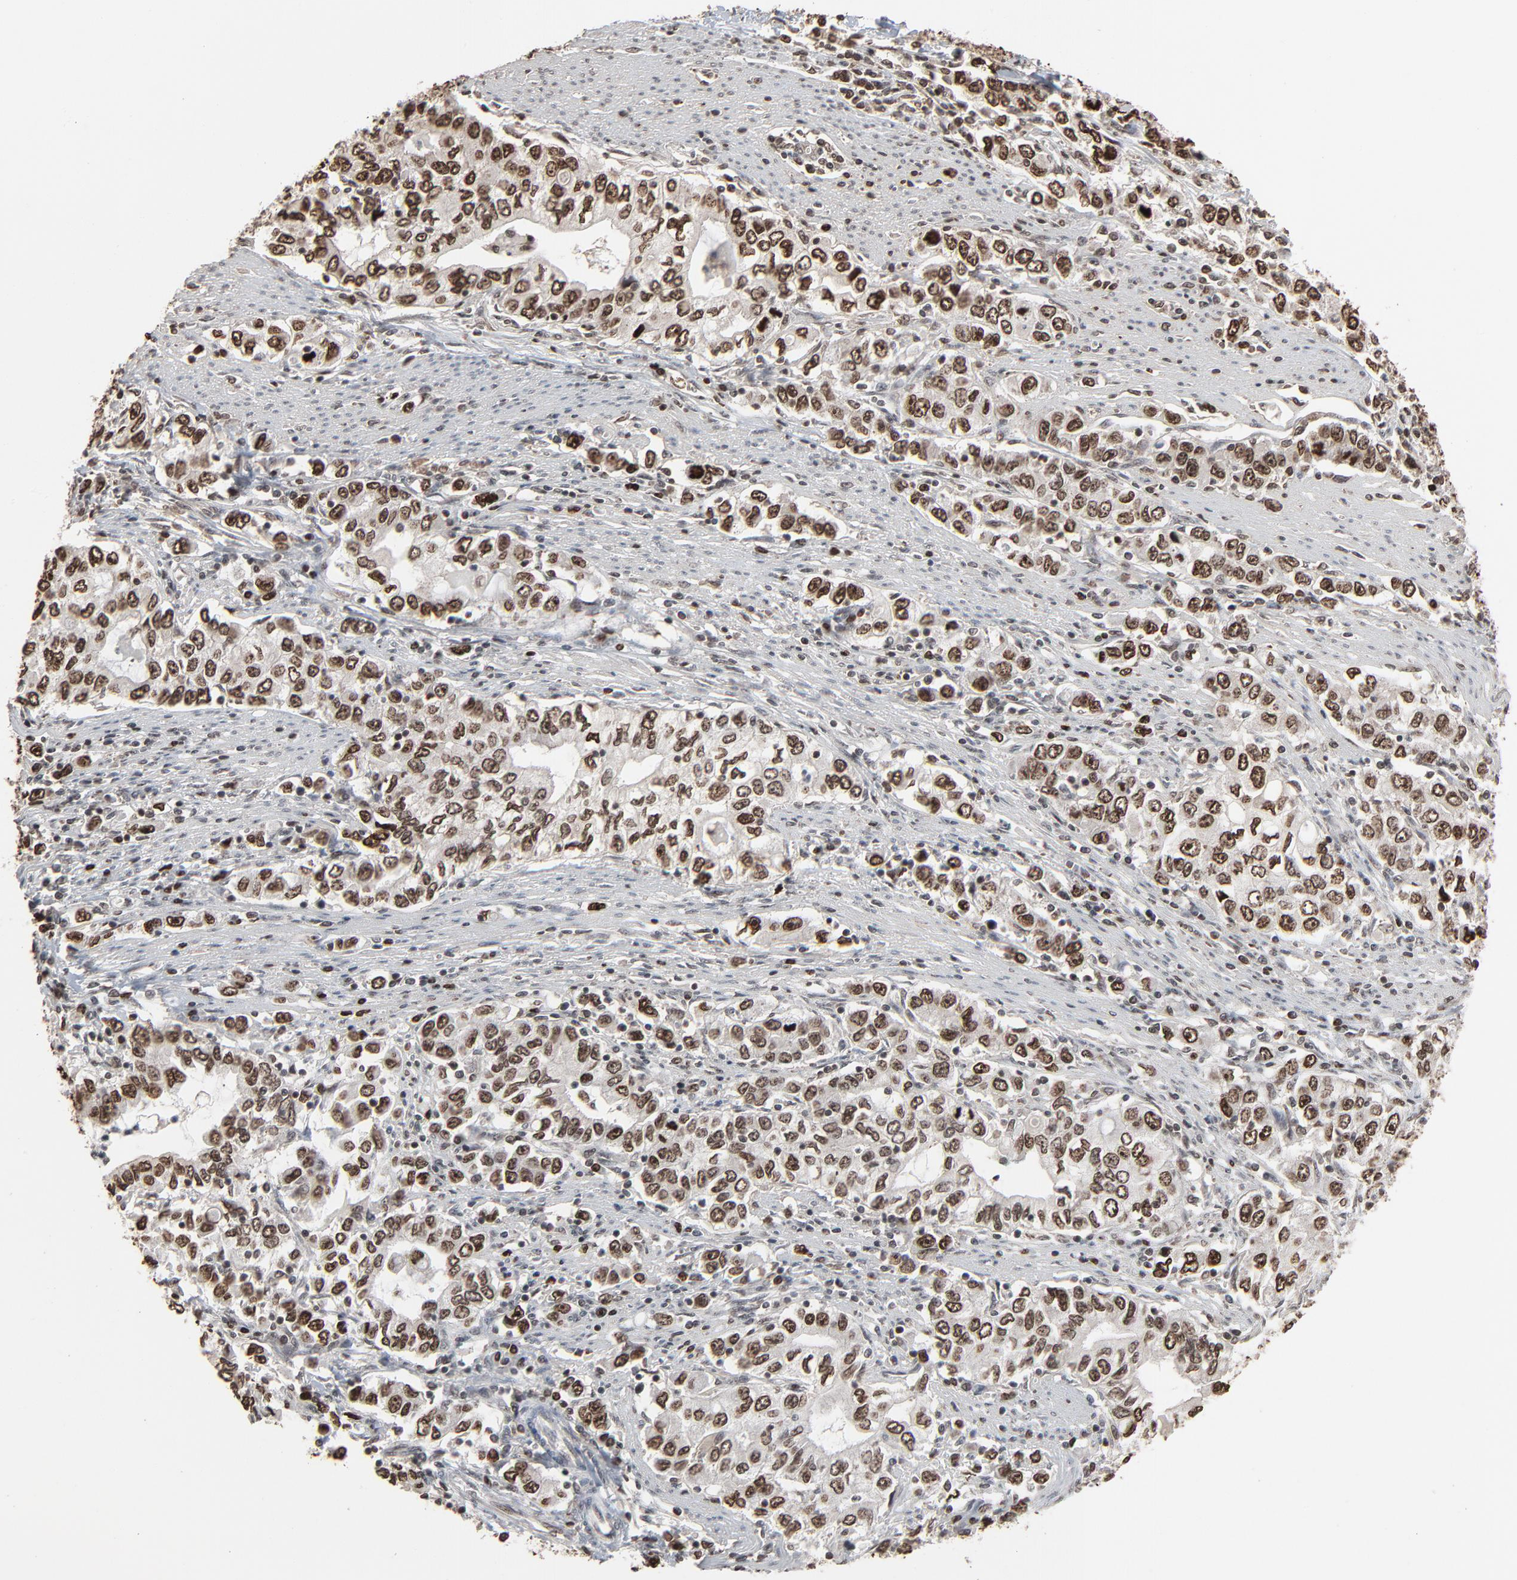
{"staining": {"intensity": "strong", "quantity": ">75%", "location": "nuclear"}, "tissue": "stomach cancer", "cell_type": "Tumor cells", "image_type": "cancer", "snomed": [{"axis": "morphology", "description": "Adenocarcinoma, NOS"}, {"axis": "topography", "description": "Stomach, lower"}], "caption": "Strong nuclear expression is present in approximately >75% of tumor cells in stomach cancer. (DAB = brown stain, brightfield microscopy at high magnification).", "gene": "RPS6KA3", "patient": {"sex": "female", "age": 72}}